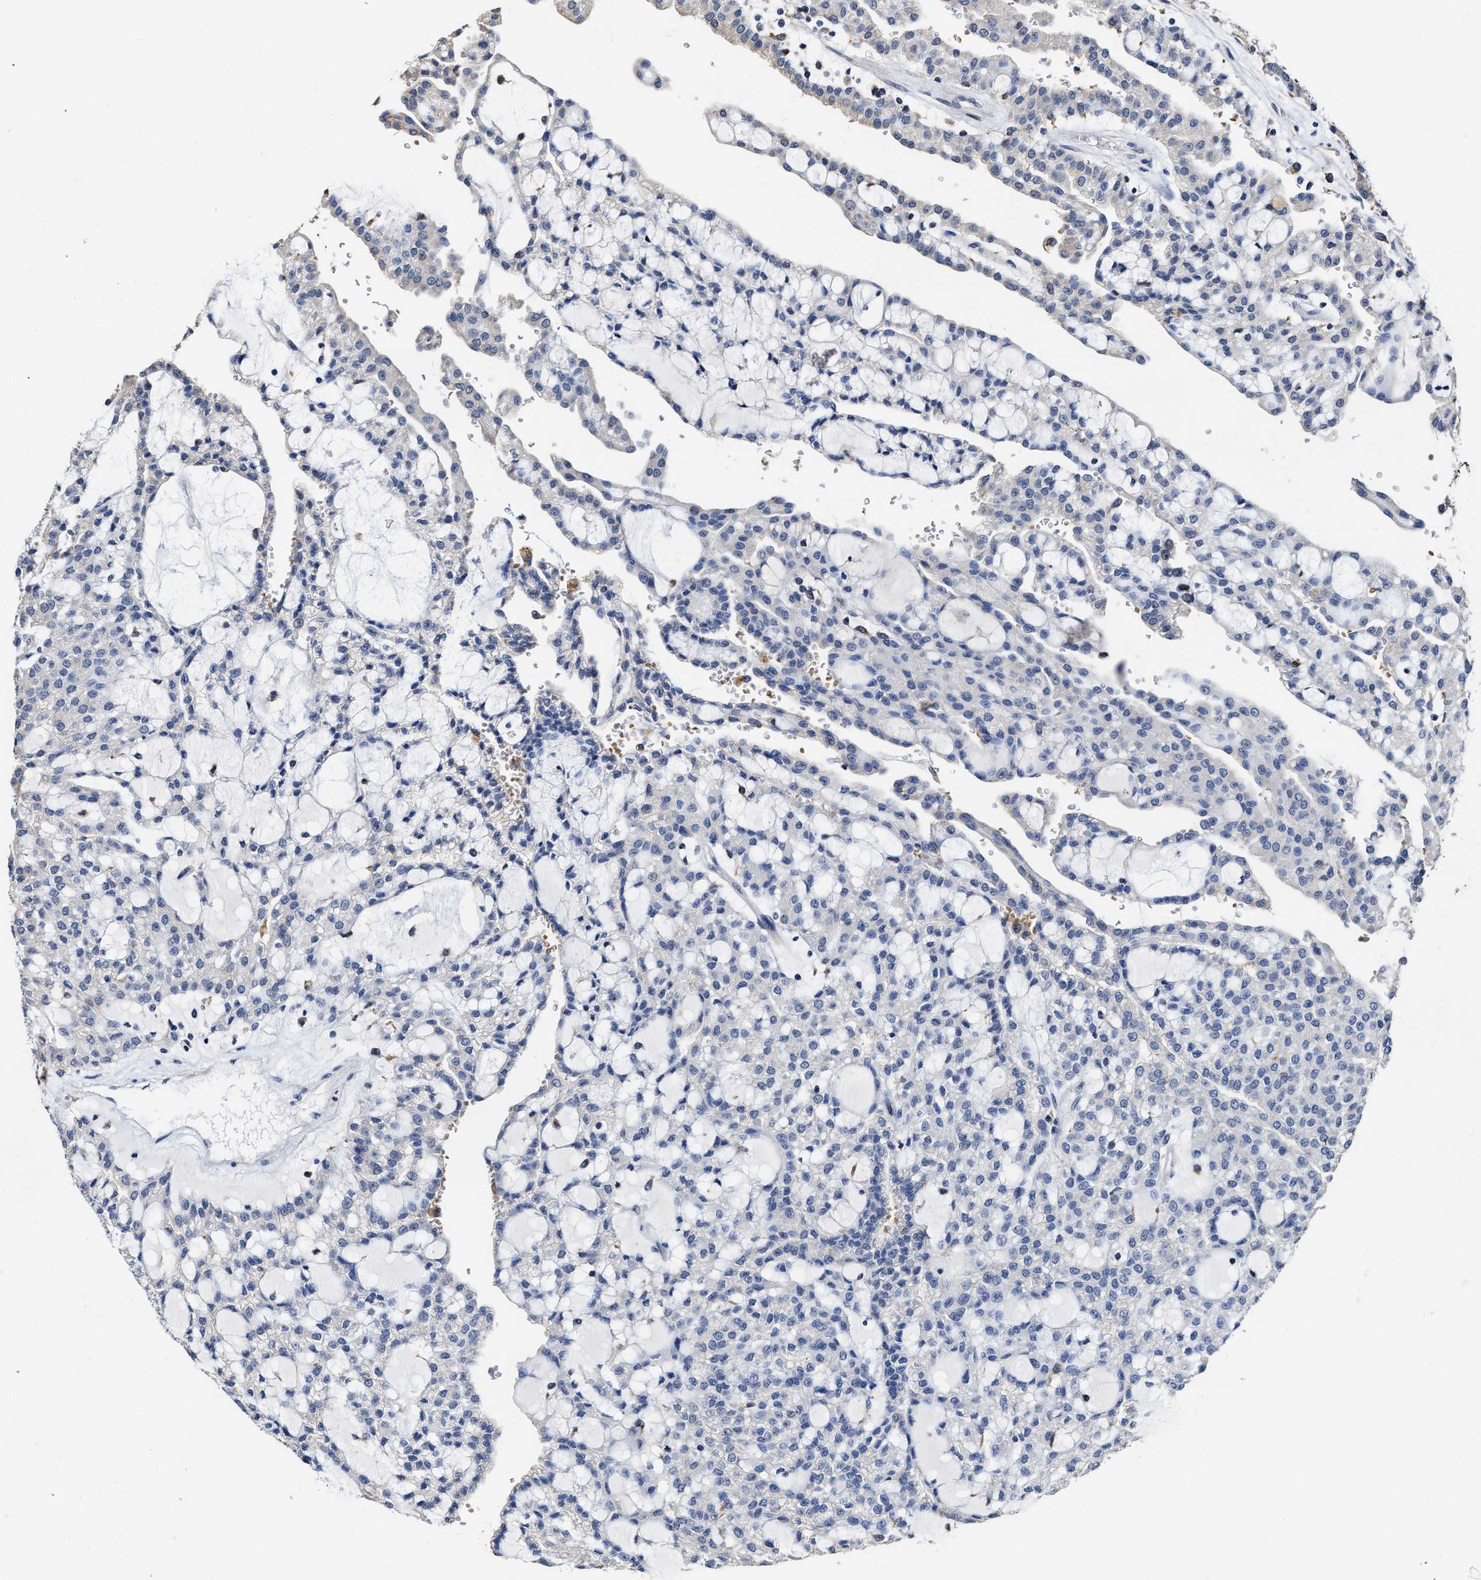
{"staining": {"intensity": "negative", "quantity": "none", "location": "none"}, "tissue": "renal cancer", "cell_type": "Tumor cells", "image_type": "cancer", "snomed": [{"axis": "morphology", "description": "Adenocarcinoma, NOS"}, {"axis": "topography", "description": "Kidney"}], "caption": "This is an immunohistochemistry (IHC) photomicrograph of human renal cancer (adenocarcinoma). There is no positivity in tumor cells.", "gene": "ZFAT", "patient": {"sex": "male", "age": 63}}